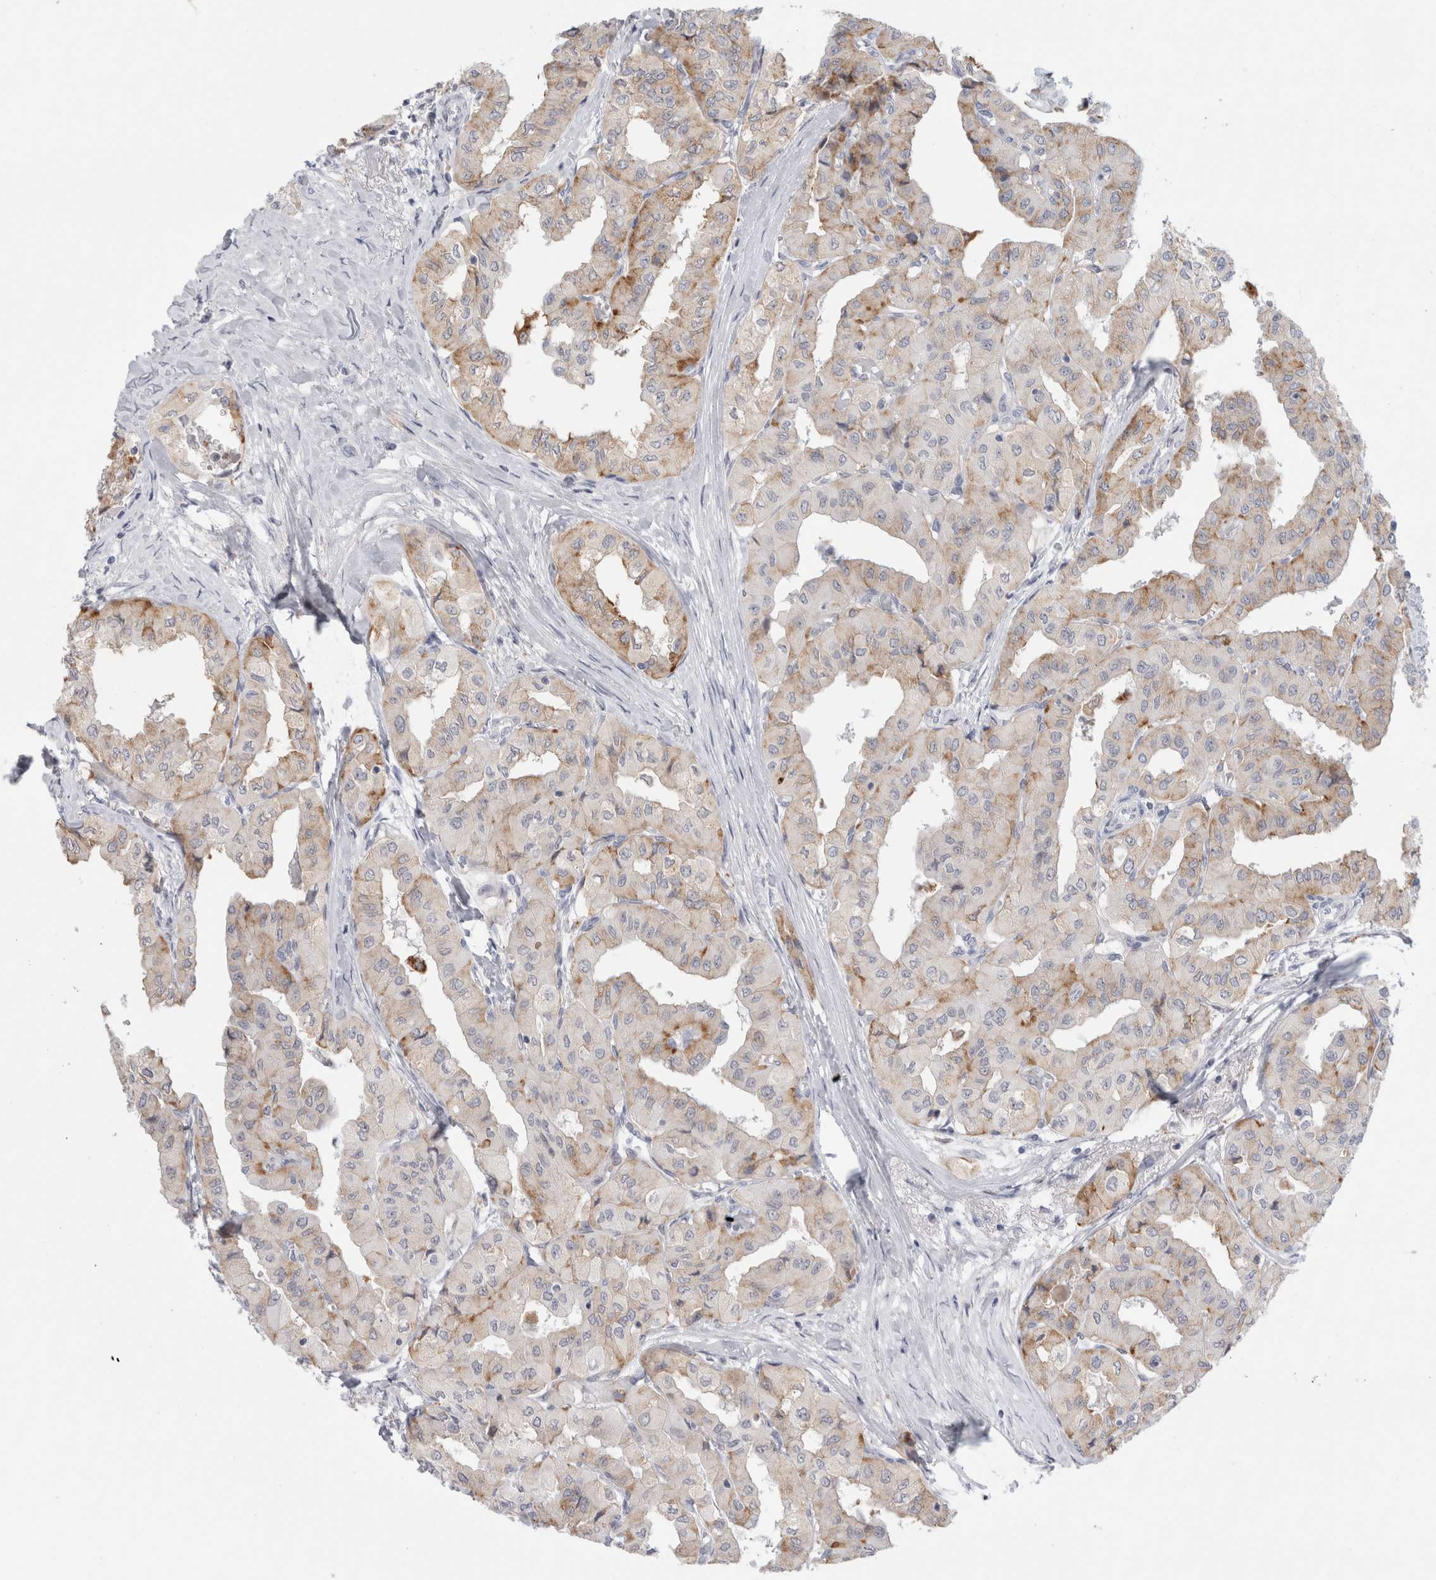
{"staining": {"intensity": "weak", "quantity": ">75%", "location": "cytoplasmic/membranous"}, "tissue": "thyroid cancer", "cell_type": "Tumor cells", "image_type": "cancer", "snomed": [{"axis": "morphology", "description": "Papillary adenocarcinoma, NOS"}, {"axis": "topography", "description": "Thyroid gland"}], "caption": "A brown stain highlights weak cytoplasmic/membranous expression of a protein in human thyroid cancer (papillary adenocarcinoma) tumor cells.", "gene": "ANKMY1", "patient": {"sex": "female", "age": 59}}